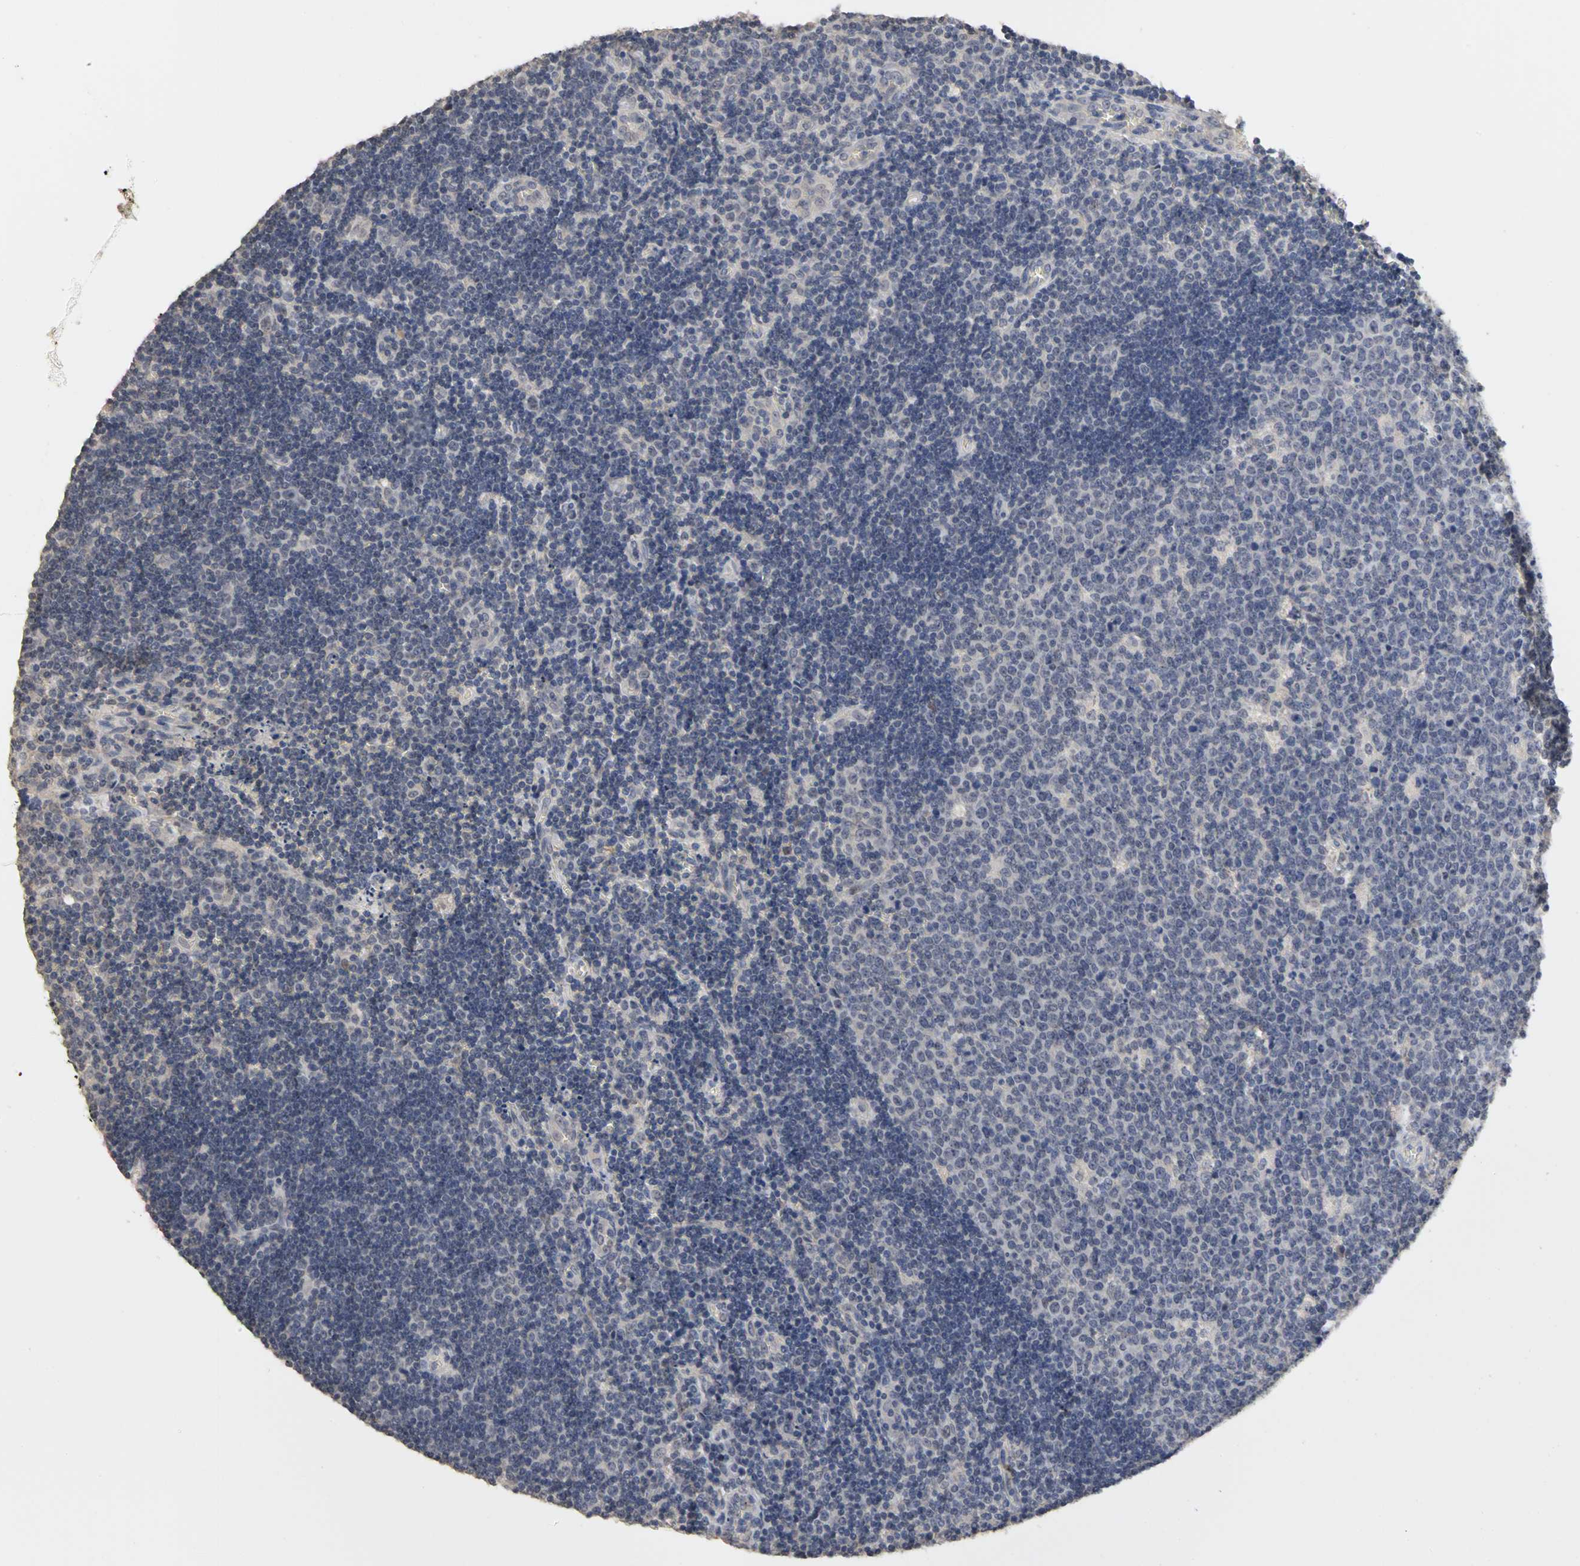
{"staining": {"intensity": "negative", "quantity": "none", "location": "none"}, "tissue": "lymph node", "cell_type": "Germinal center cells", "image_type": "normal", "snomed": [{"axis": "morphology", "description": "Normal tissue, NOS"}, {"axis": "topography", "description": "Lymph node"}, {"axis": "topography", "description": "Salivary gland"}], "caption": "Immunohistochemistry photomicrograph of normal lymph node: lymph node stained with DAB (3,3'-diaminobenzidine) reveals no significant protein staining in germinal center cells. (DAB (3,3'-diaminobenzidine) IHC with hematoxylin counter stain).", "gene": "PGR", "patient": {"sex": "male", "age": 8}}